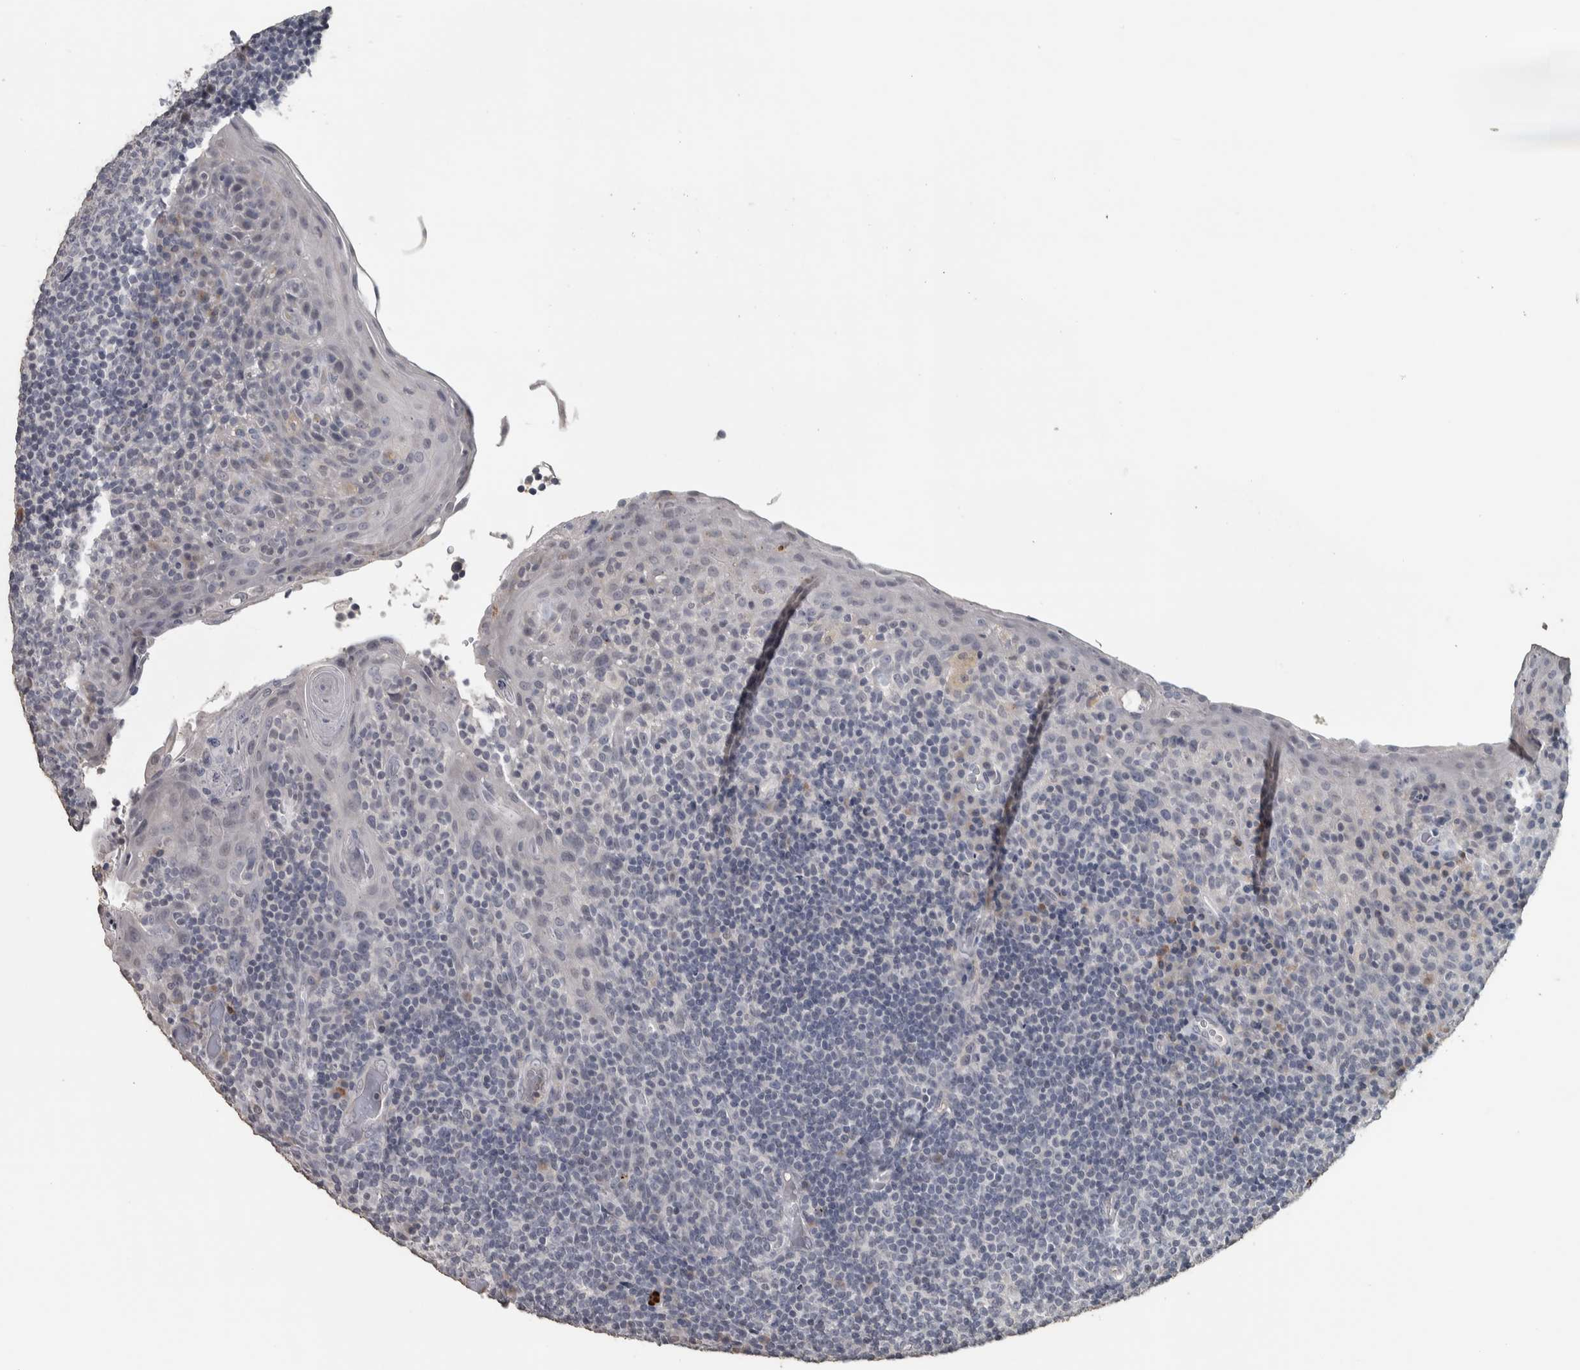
{"staining": {"intensity": "negative", "quantity": "none", "location": "none"}, "tissue": "tonsil", "cell_type": "Germinal center cells", "image_type": "normal", "snomed": [{"axis": "morphology", "description": "Normal tissue, NOS"}, {"axis": "topography", "description": "Tonsil"}], "caption": "Protein analysis of normal tonsil exhibits no significant staining in germinal center cells.", "gene": "NECAB1", "patient": {"sex": "male", "age": 17}}